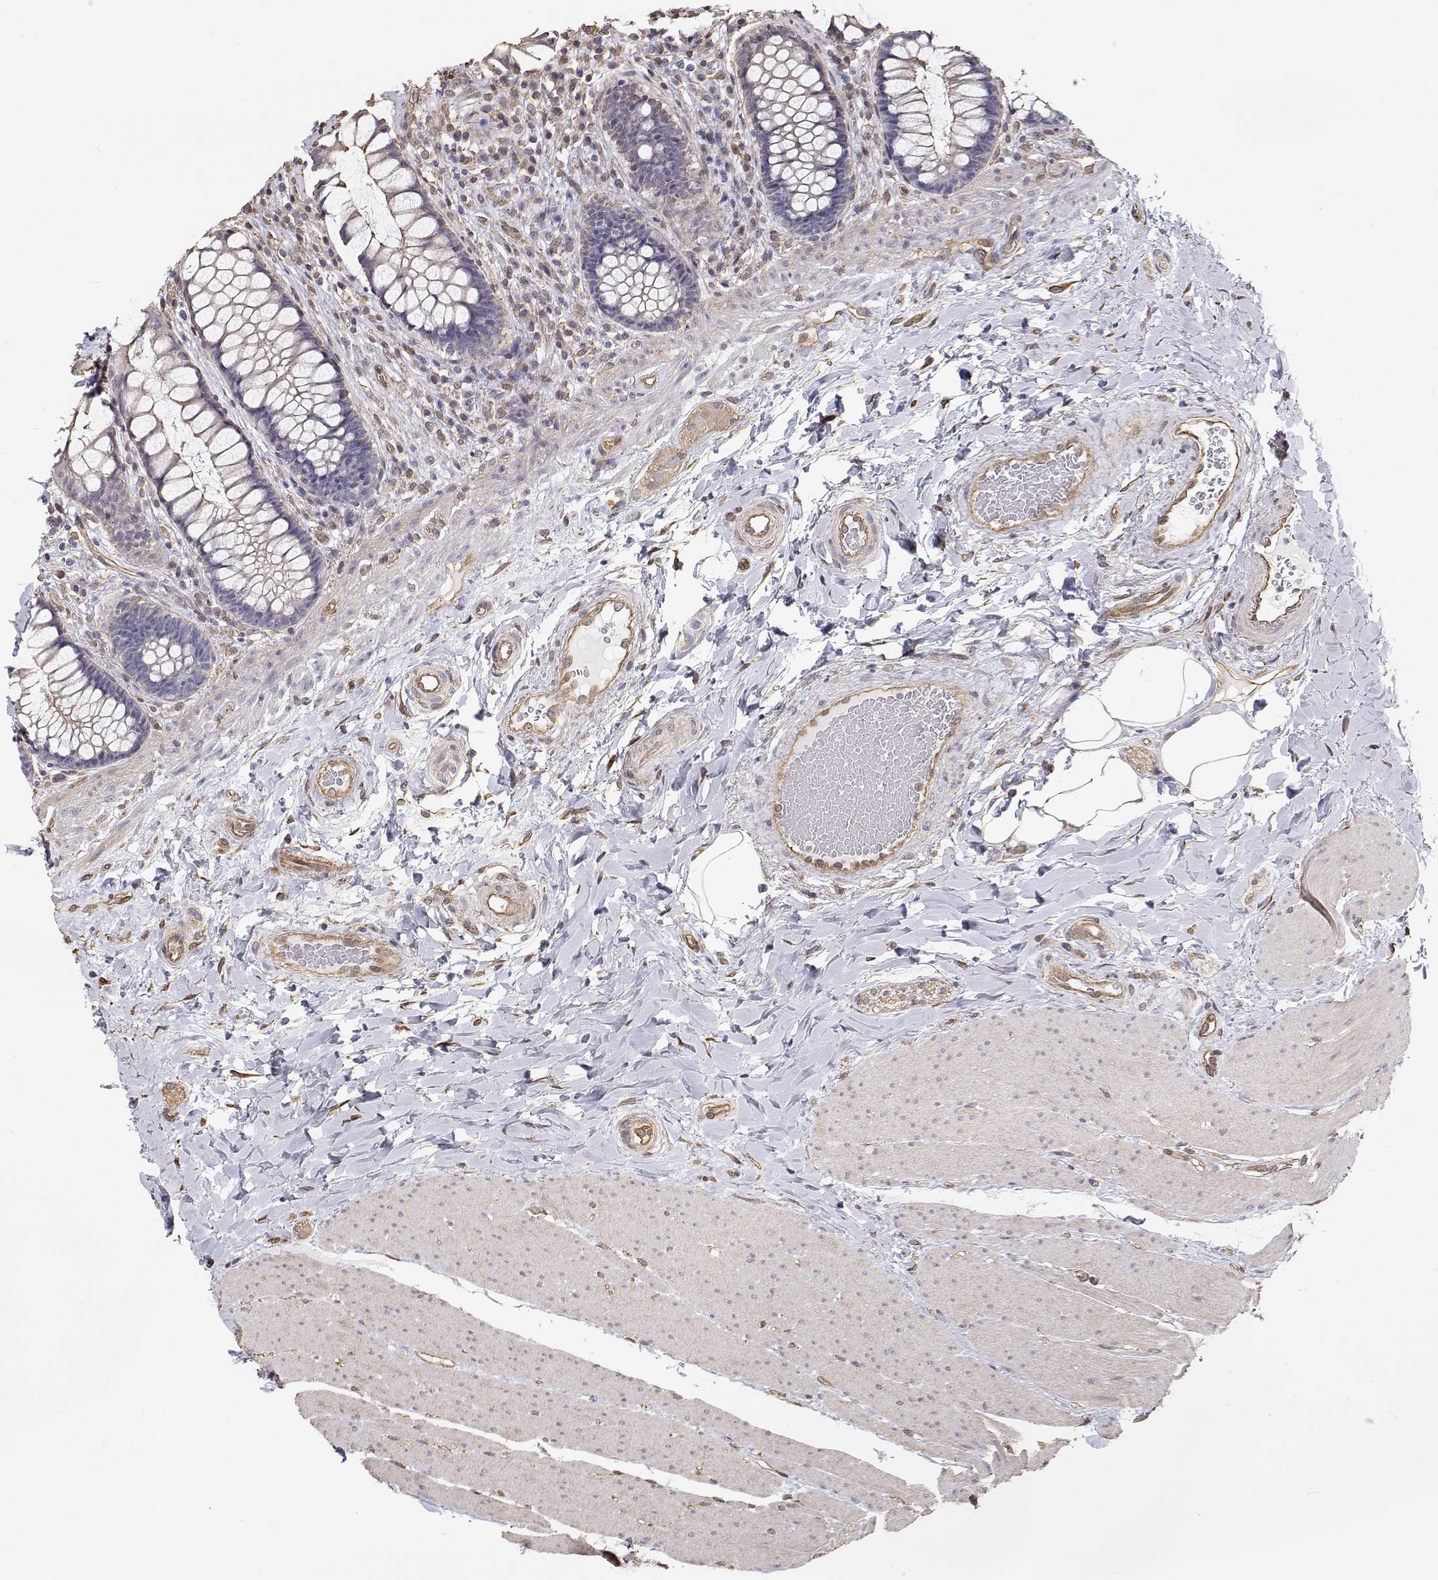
{"staining": {"intensity": "weak", "quantity": "<25%", "location": "cytoplasmic/membranous"}, "tissue": "rectum", "cell_type": "Glandular cells", "image_type": "normal", "snomed": [{"axis": "morphology", "description": "Normal tissue, NOS"}, {"axis": "topography", "description": "Rectum"}], "caption": "DAB immunohistochemical staining of benign rectum exhibits no significant staining in glandular cells. (DAB (3,3'-diaminobenzidine) immunohistochemistry (IHC) with hematoxylin counter stain).", "gene": "GSDMA", "patient": {"sex": "female", "age": 58}}